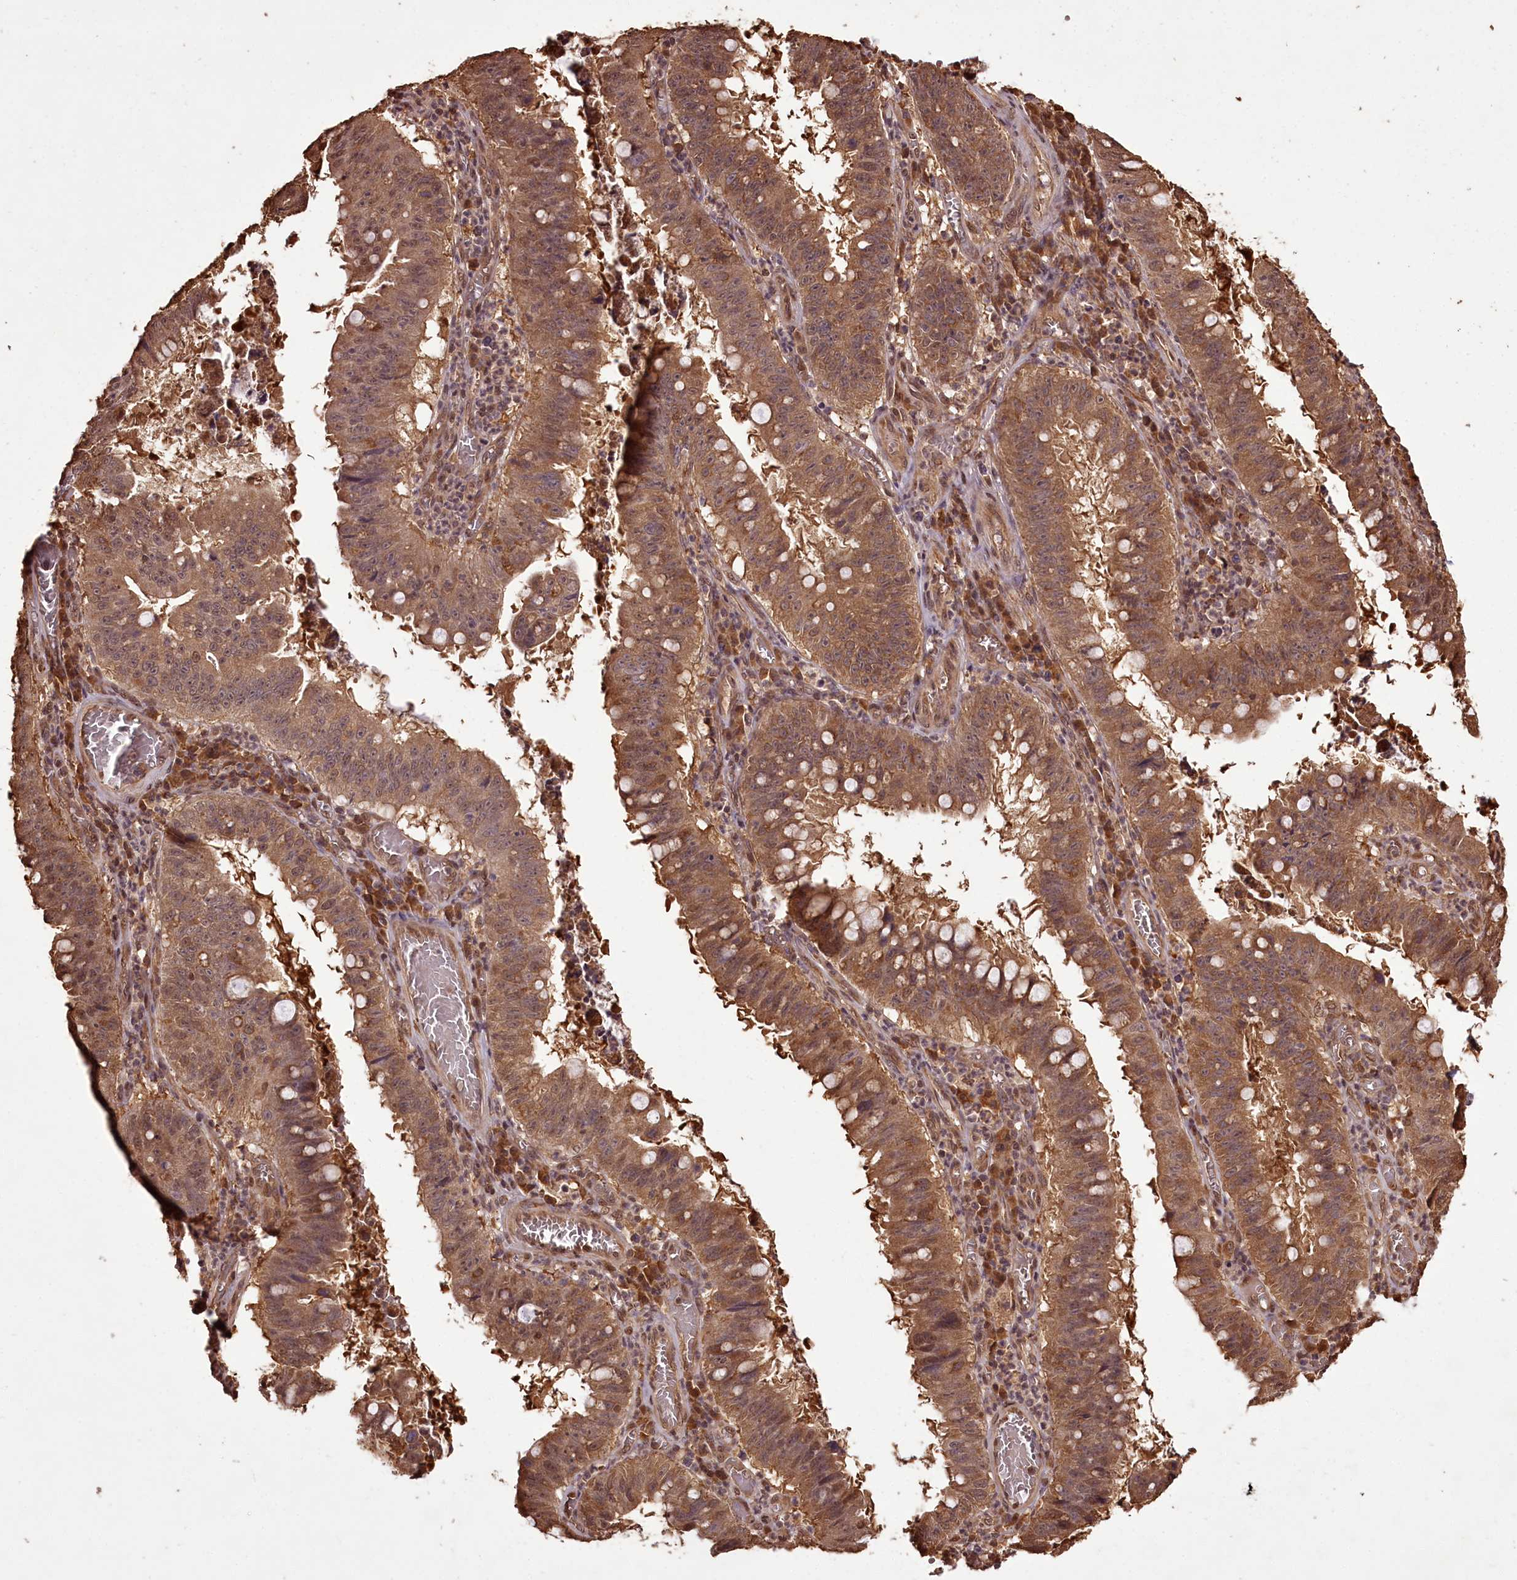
{"staining": {"intensity": "moderate", "quantity": ">75%", "location": "cytoplasmic/membranous,nuclear"}, "tissue": "stomach cancer", "cell_type": "Tumor cells", "image_type": "cancer", "snomed": [{"axis": "morphology", "description": "Adenocarcinoma, NOS"}, {"axis": "topography", "description": "Stomach"}], "caption": "Stomach adenocarcinoma was stained to show a protein in brown. There is medium levels of moderate cytoplasmic/membranous and nuclear positivity in approximately >75% of tumor cells. Using DAB (3,3'-diaminobenzidine) (brown) and hematoxylin (blue) stains, captured at high magnification using brightfield microscopy.", "gene": "NPRL2", "patient": {"sex": "male", "age": 59}}